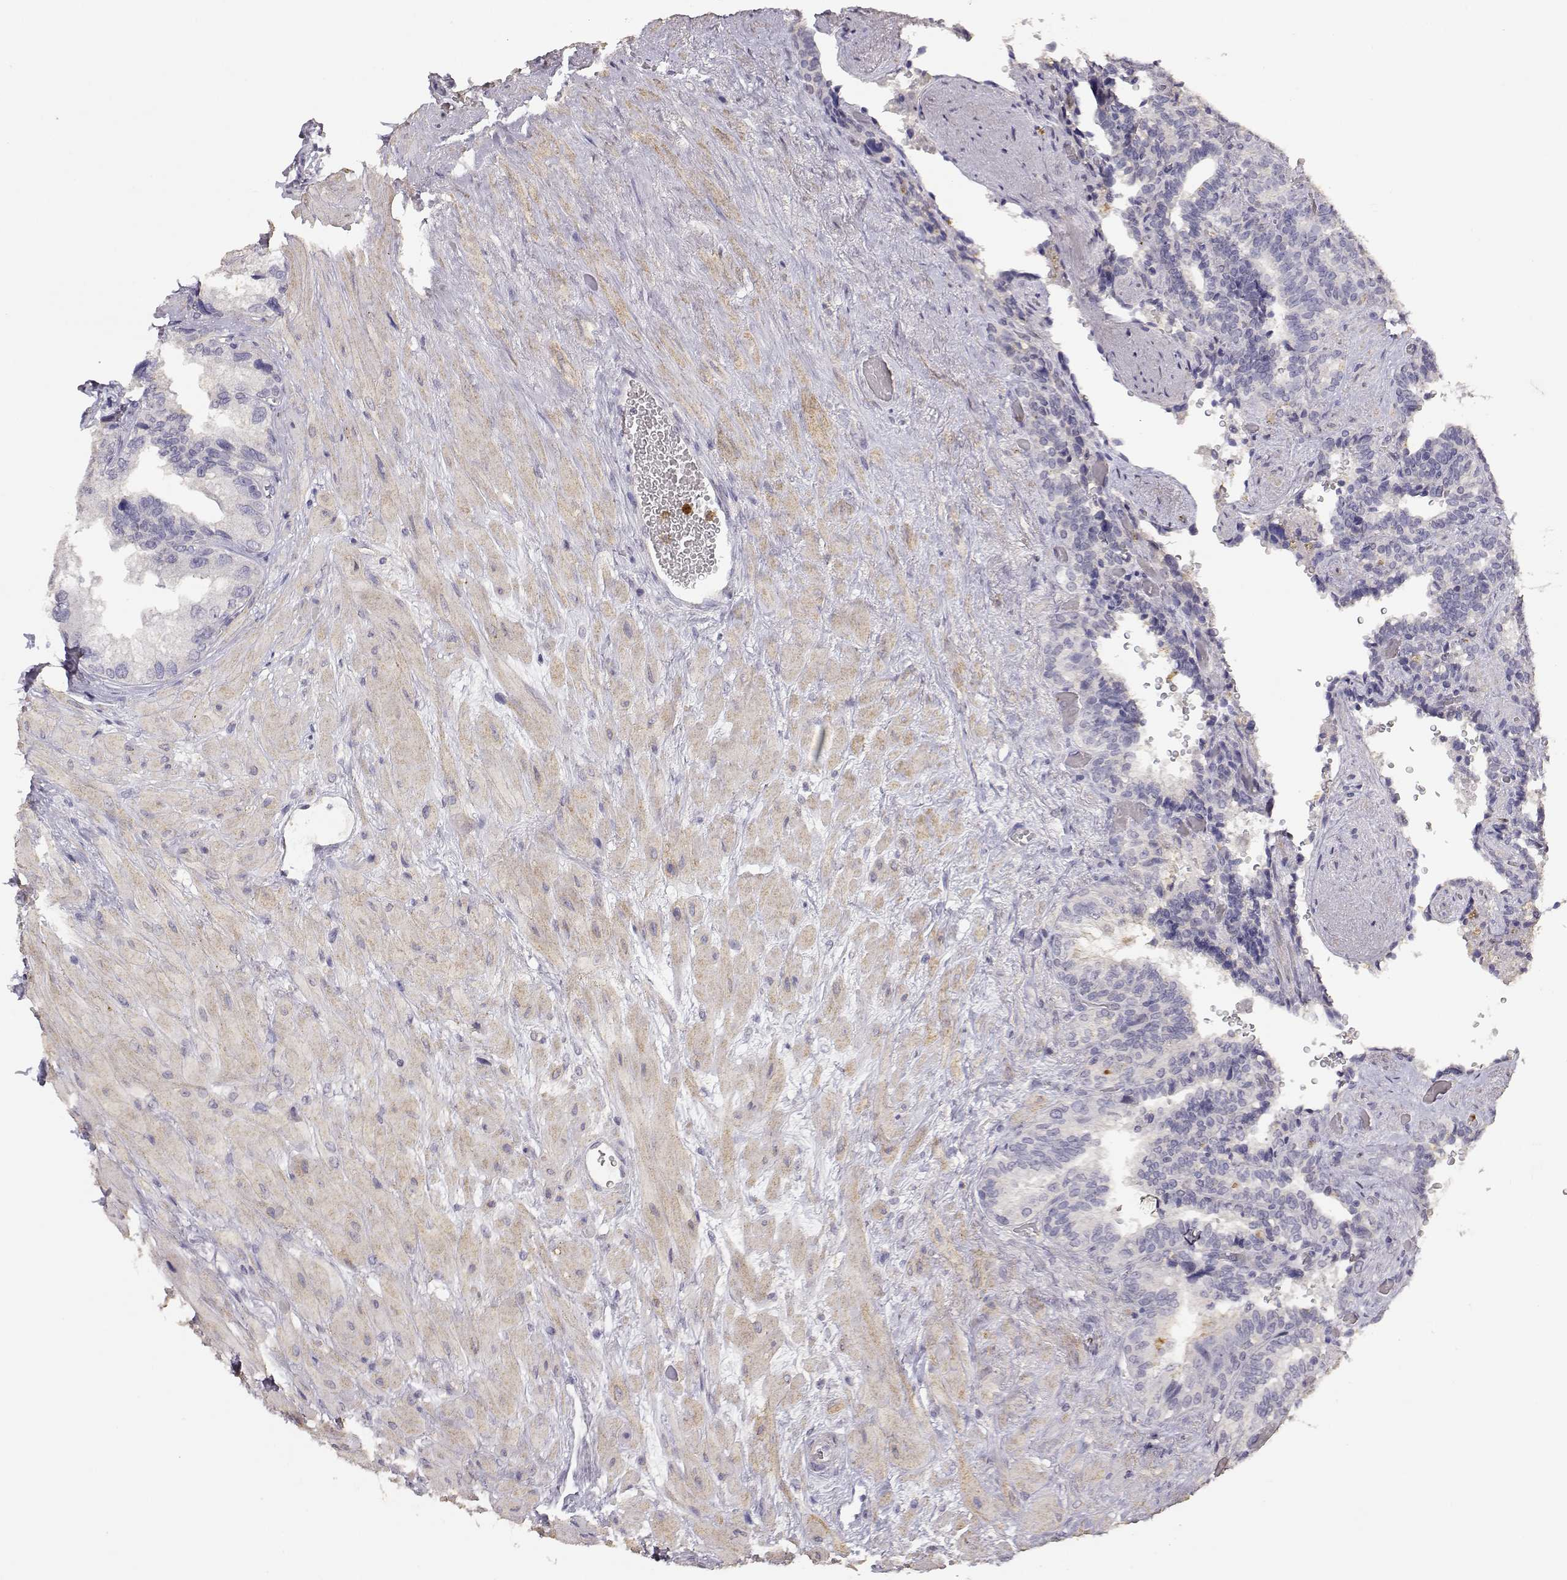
{"staining": {"intensity": "negative", "quantity": "none", "location": "none"}, "tissue": "seminal vesicle", "cell_type": "Glandular cells", "image_type": "normal", "snomed": [{"axis": "morphology", "description": "Normal tissue, NOS"}, {"axis": "topography", "description": "Seminal veicle"}], "caption": "IHC image of normal seminal vesicle: seminal vesicle stained with DAB (3,3'-diaminobenzidine) exhibits no significant protein staining in glandular cells. (DAB IHC visualized using brightfield microscopy, high magnification).", "gene": "TNFRSF10C", "patient": {"sex": "male", "age": 69}}